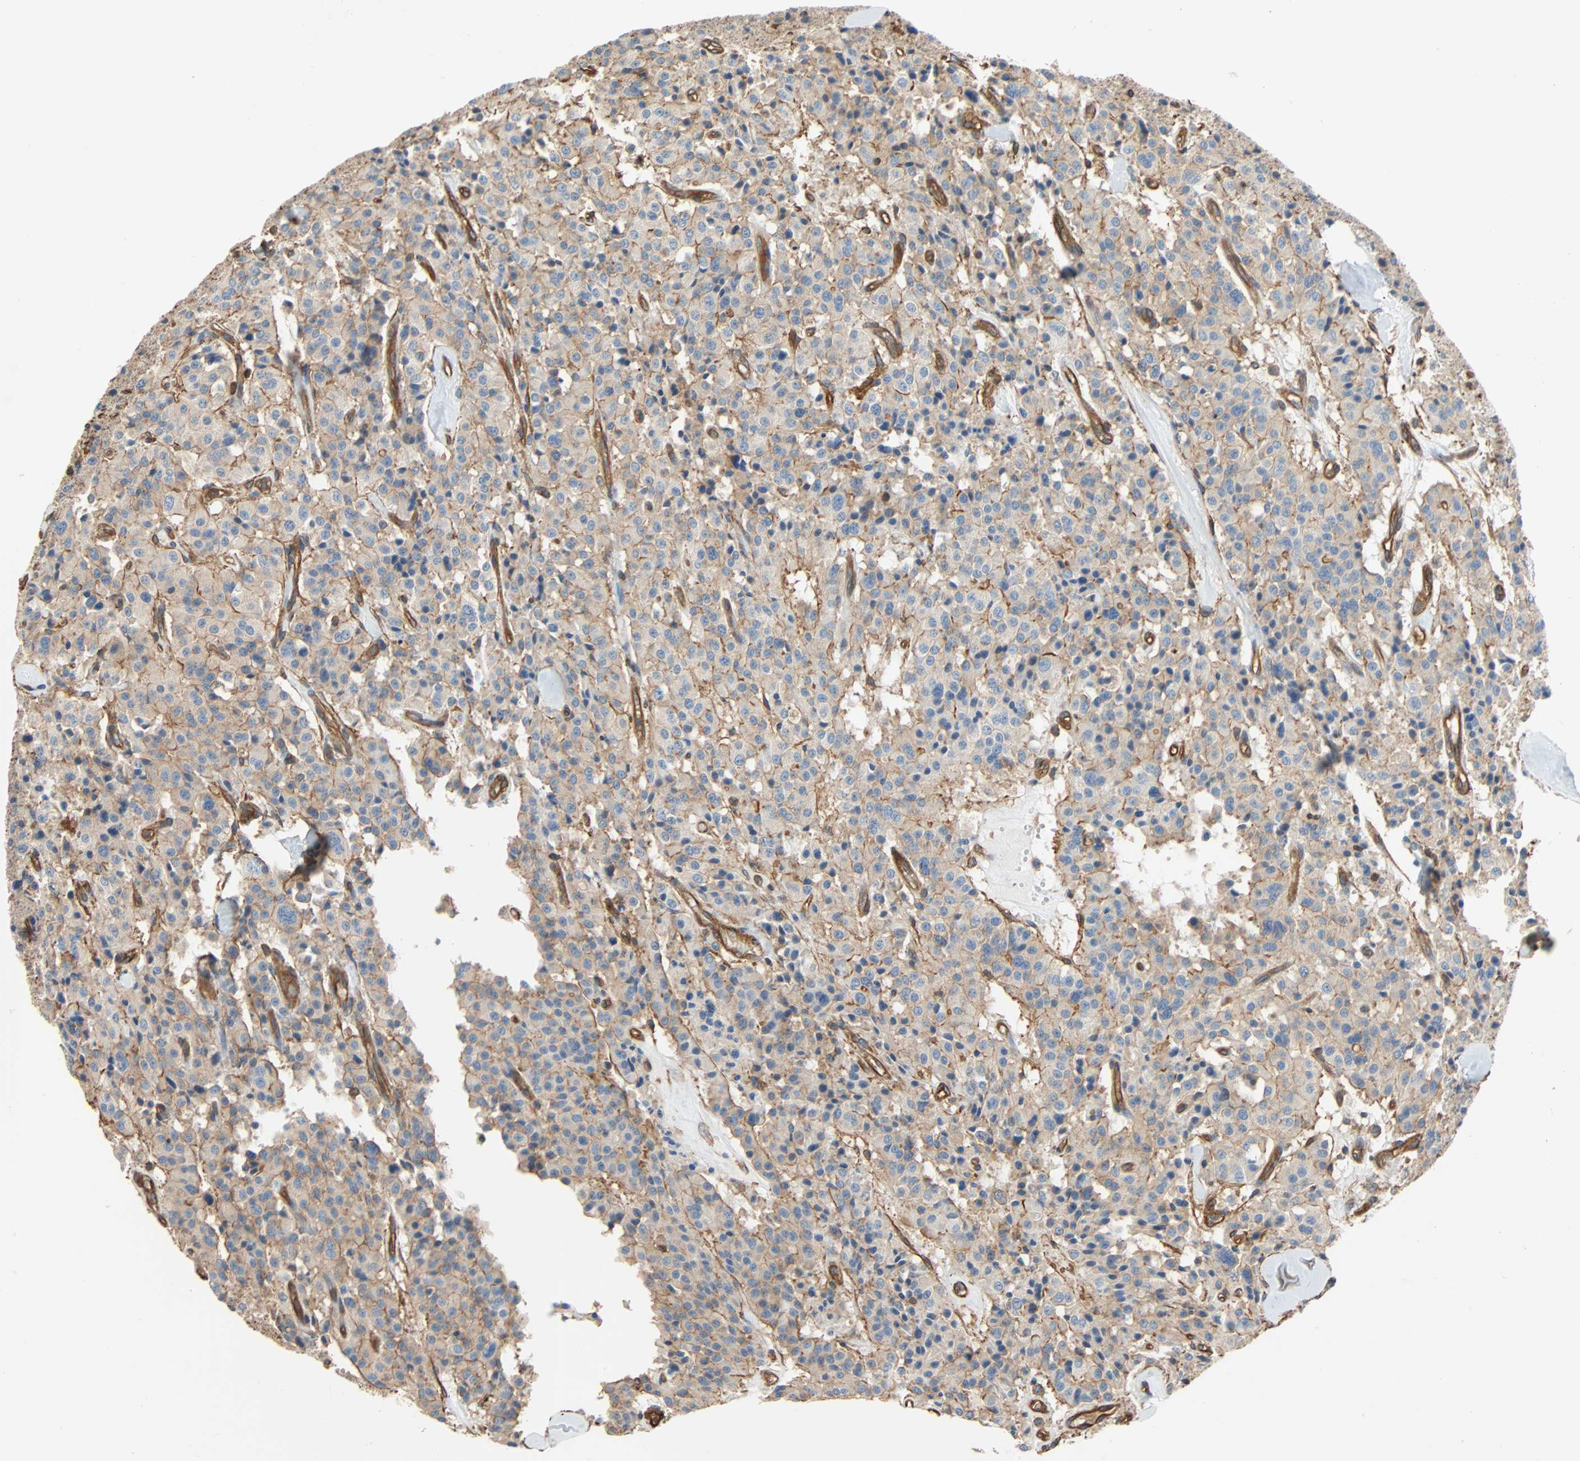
{"staining": {"intensity": "weak", "quantity": "25%-75%", "location": "cytoplasmic/membranous"}, "tissue": "carcinoid", "cell_type": "Tumor cells", "image_type": "cancer", "snomed": [{"axis": "morphology", "description": "Carcinoid, malignant, NOS"}, {"axis": "topography", "description": "Lung"}], "caption": "Carcinoid stained with a protein marker exhibits weak staining in tumor cells.", "gene": "GALNT10", "patient": {"sex": "male", "age": 30}}